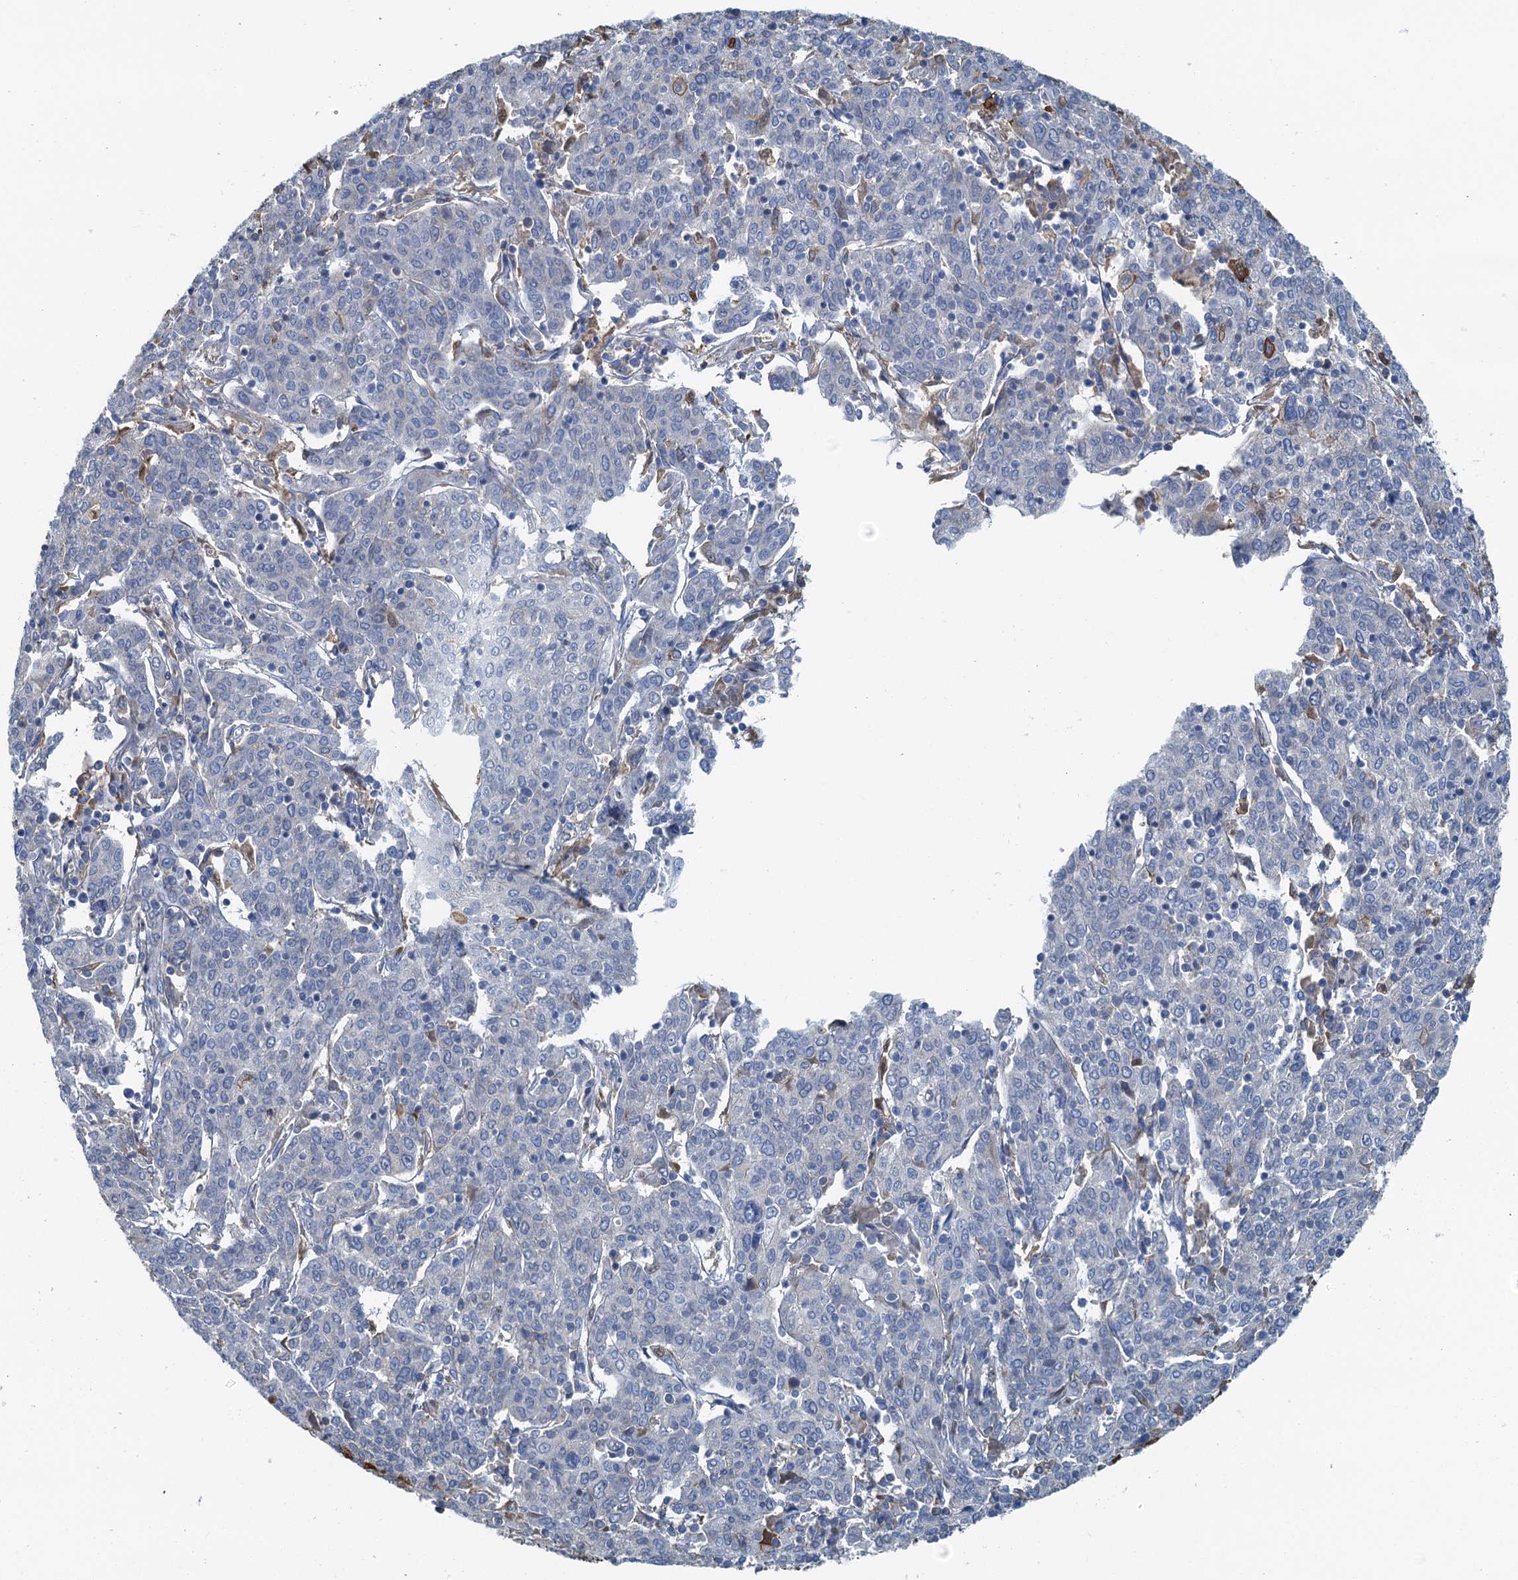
{"staining": {"intensity": "strong", "quantity": "<25%", "location": "cytoplasmic/membranous"}, "tissue": "cervical cancer", "cell_type": "Tumor cells", "image_type": "cancer", "snomed": [{"axis": "morphology", "description": "Squamous cell carcinoma, NOS"}, {"axis": "topography", "description": "Cervix"}], "caption": "A micrograph showing strong cytoplasmic/membranous expression in approximately <25% of tumor cells in cervical squamous cell carcinoma, as visualized by brown immunohistochemical staining.", "gene": "LSM14B", "patient": {"sex": "female", "age": 67}}